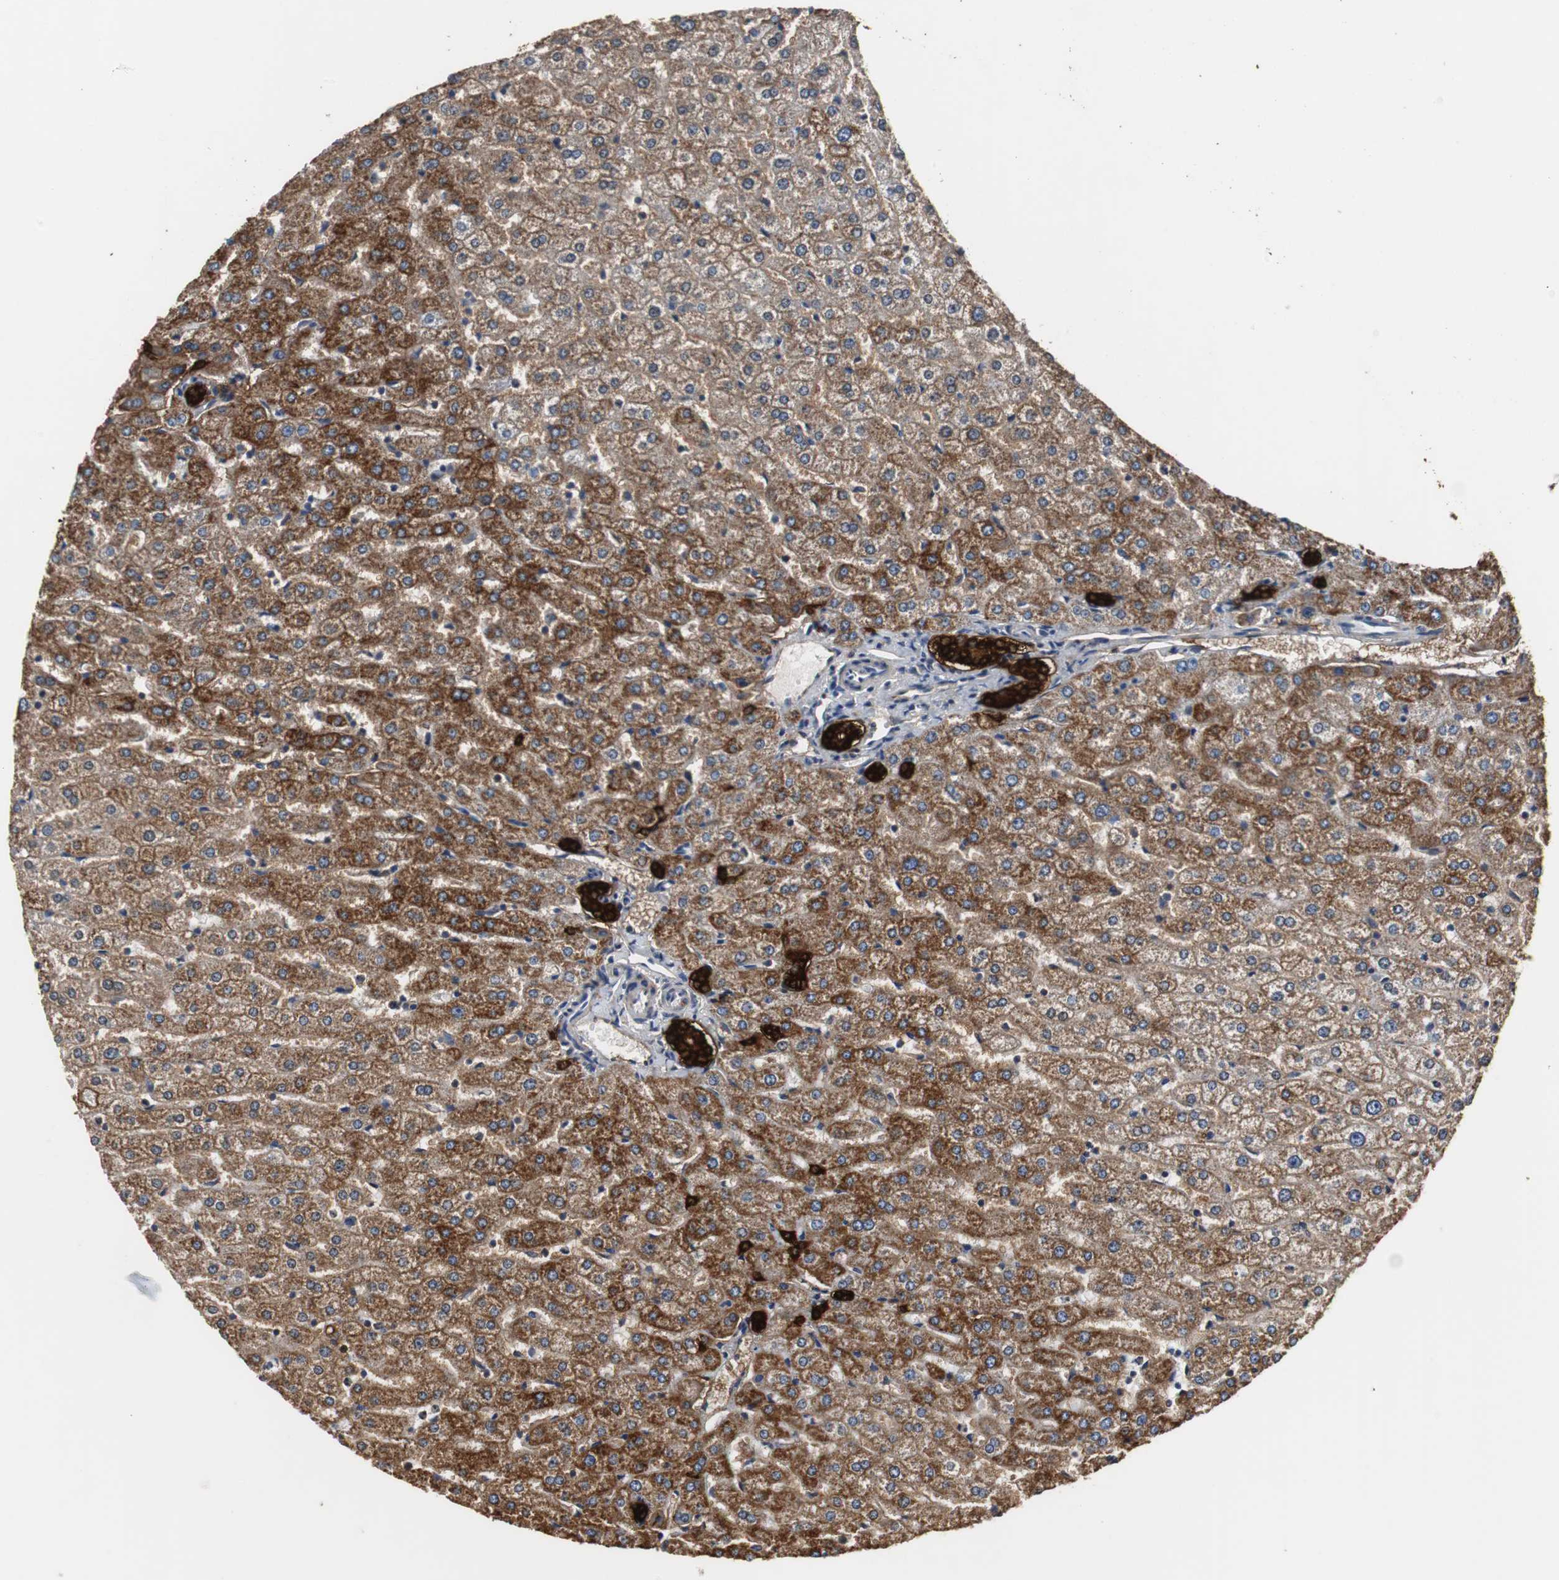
{"staining": {"intensity": "strong", "quantity": ">75%", "location": "cytoplasmic/membranous"}, "tissue": "liver", "cell_type": "Cholangiocytes", "image_type": "normal", "snomed": [{"axis": "morphology", "description": "Normal tissue, NOS"}, {"axis": "morphology", "description": "Fibrosis, NOS"}, {"axis": "topography", "description": "Liver"}], "caption": "Immunohistochemistry (IHC) (DAB (3,3'-diaminobenzidine)) staining of benign human liver exhibits strong cytoplasmic/membranous protein positivity in approximately >75% of cholangiocytes.", "gene": "ANXA4", "patient": {"sex": "female", "age": 29}}